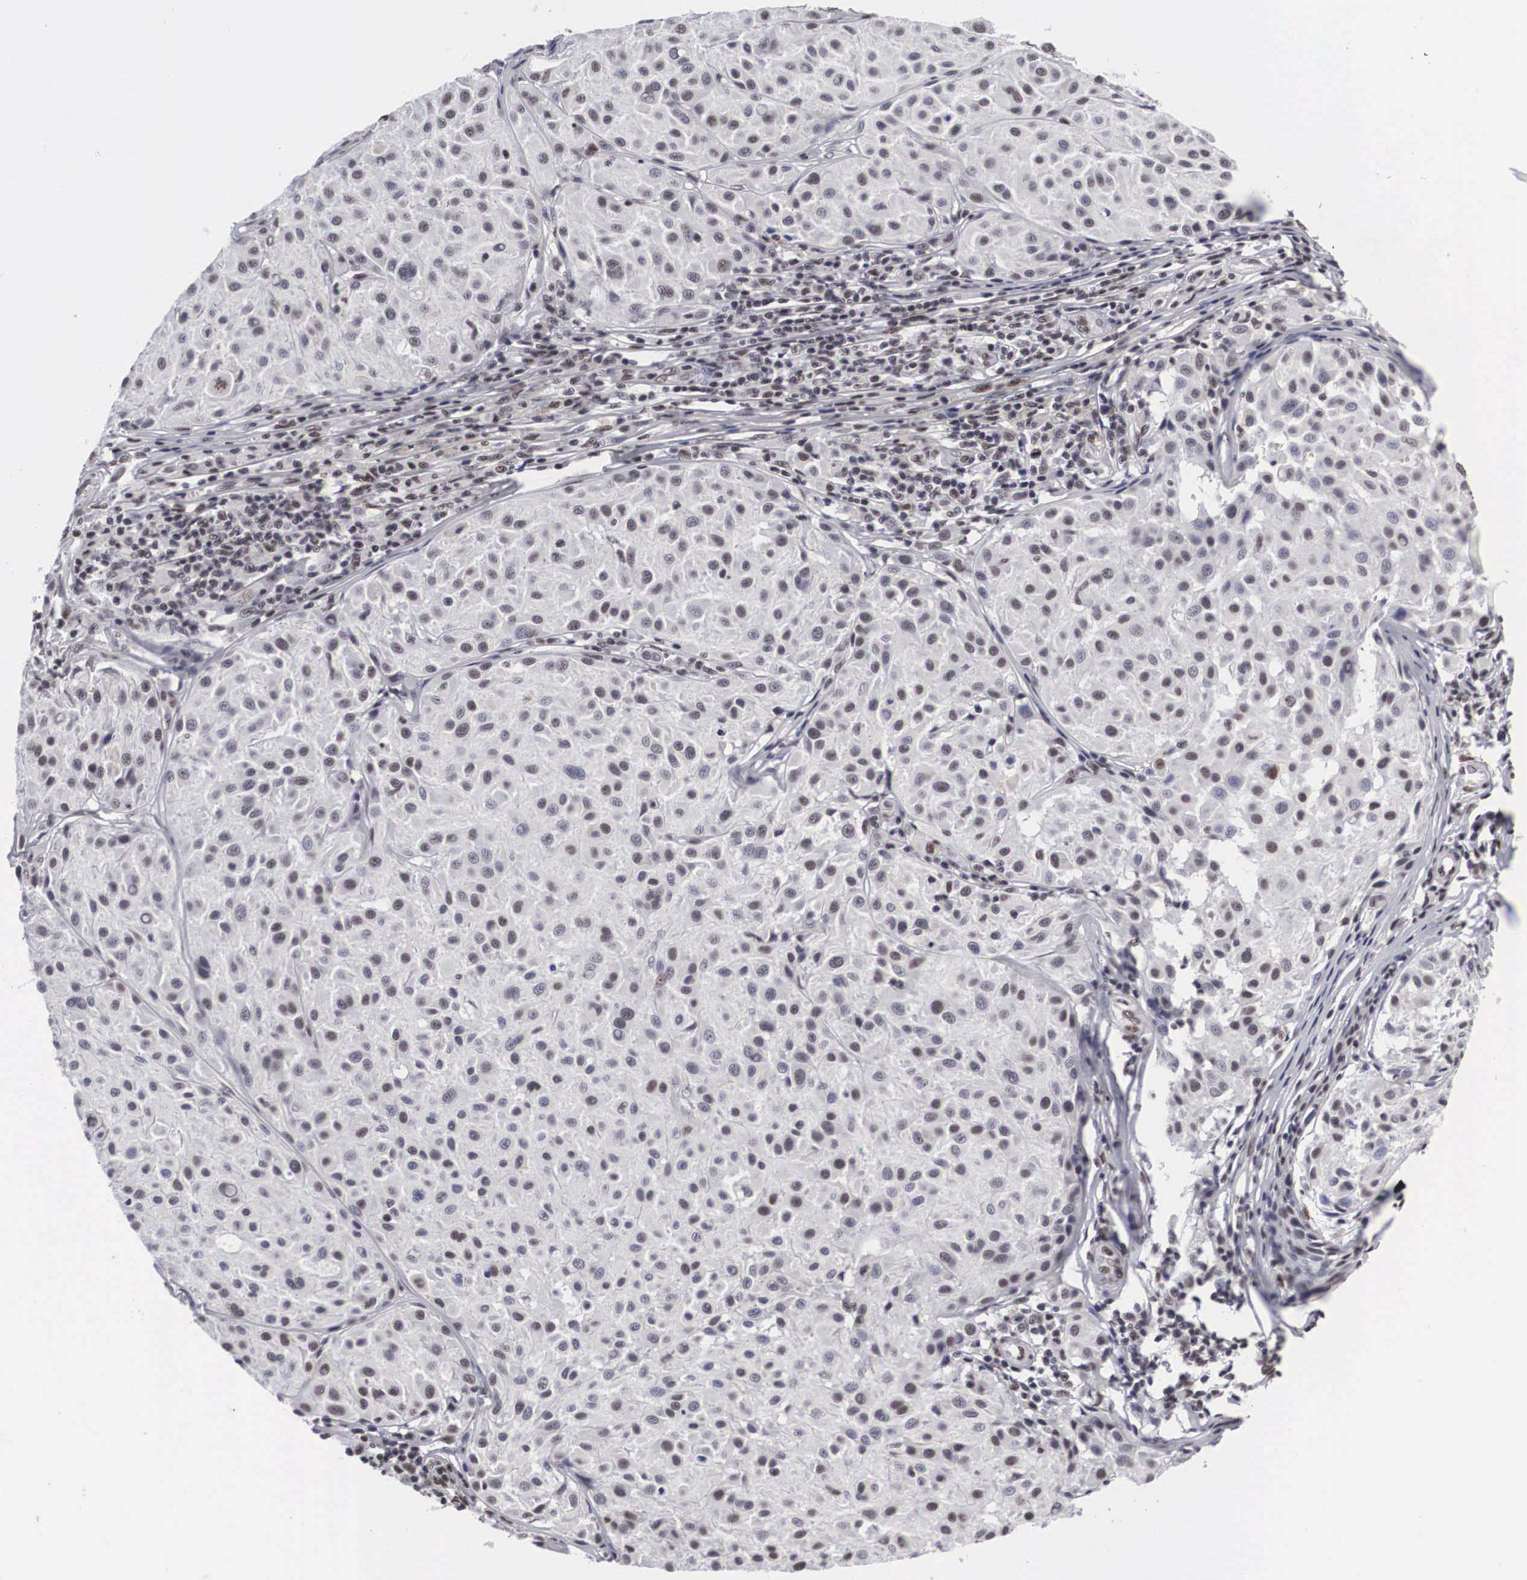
{"staining": {"intensity": "weak", "quantity": "25%-75%", "location": "nuclear"}, "tissue": "melanoma", "cell_type": "Tumor cells", "image_type": "cancer", "snomed": [{"axis": "morphology", "description": "Malignant melanoma, NOS"}, {"axis": "topography", "description": "Skin"}], "caption": "A brown stain labels weak nuclear positivity of a protein in melanoma tumor cells.", "gene": "ACIN1", "patient": {"sex": "male", "age": 36}}